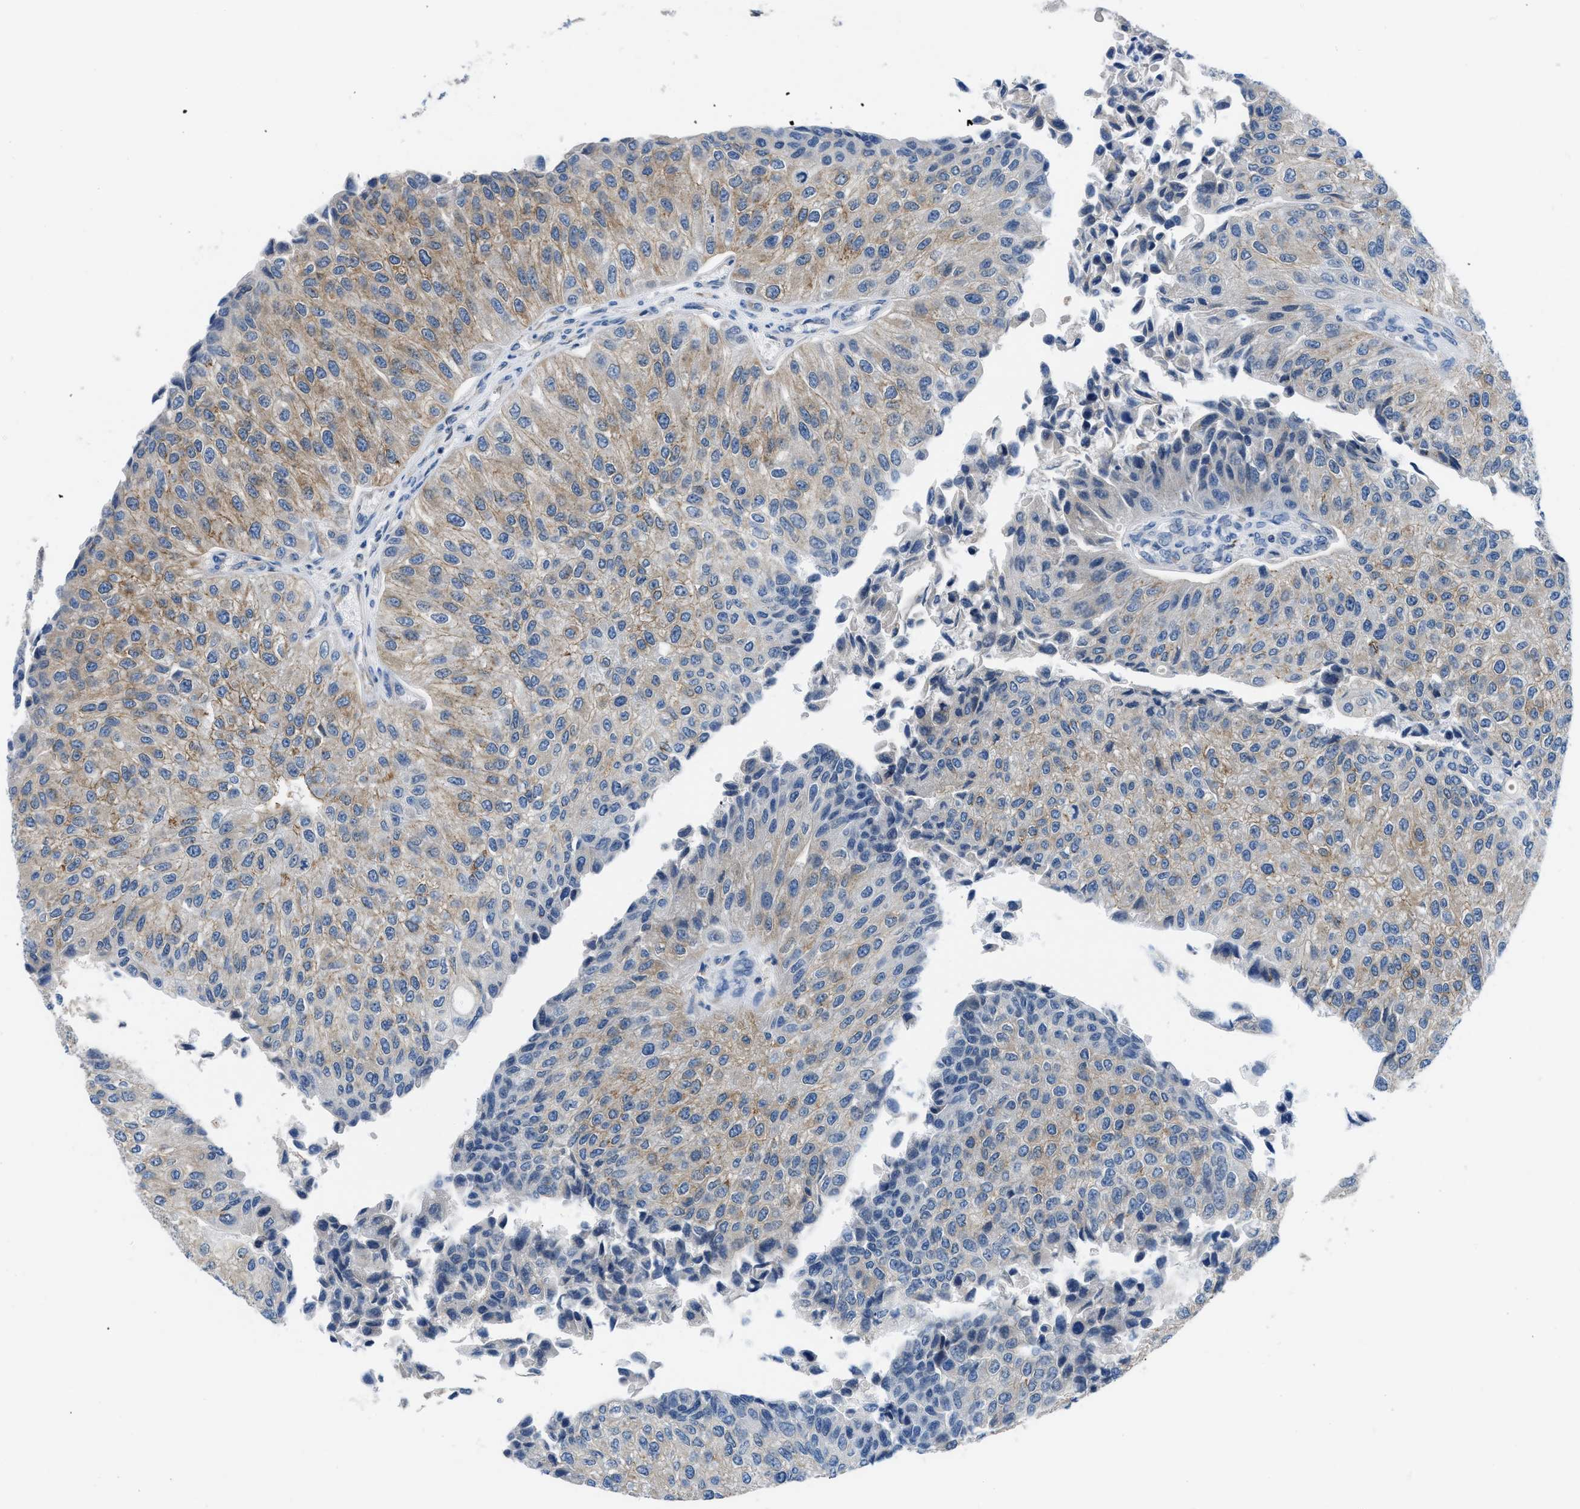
{"staining": {"intensity": "weak", "quantity": "25%-75%", "location": "cytoplasmic/membranous"}, "tissue": "urothelial cancer", "cell_type": "Tumor cells", "image_type": "cancer", "snomed": [{"axis": "morphology", "description": "Urothelial carcinoma, High grade"}, {"axis": "topography", "description": "Kidney"}, {"axis": "topography", "description": "Urinary bladder"}], "caption": "Brown immunohistochemical staining in human urothelial cancer displays weak cytoplasmic/membranous staining in about 25%-75% of tumor cells. Nuclei are stained in blue.", "gene": "BNC2", "patient": {"sex": "male", "age": 77}}